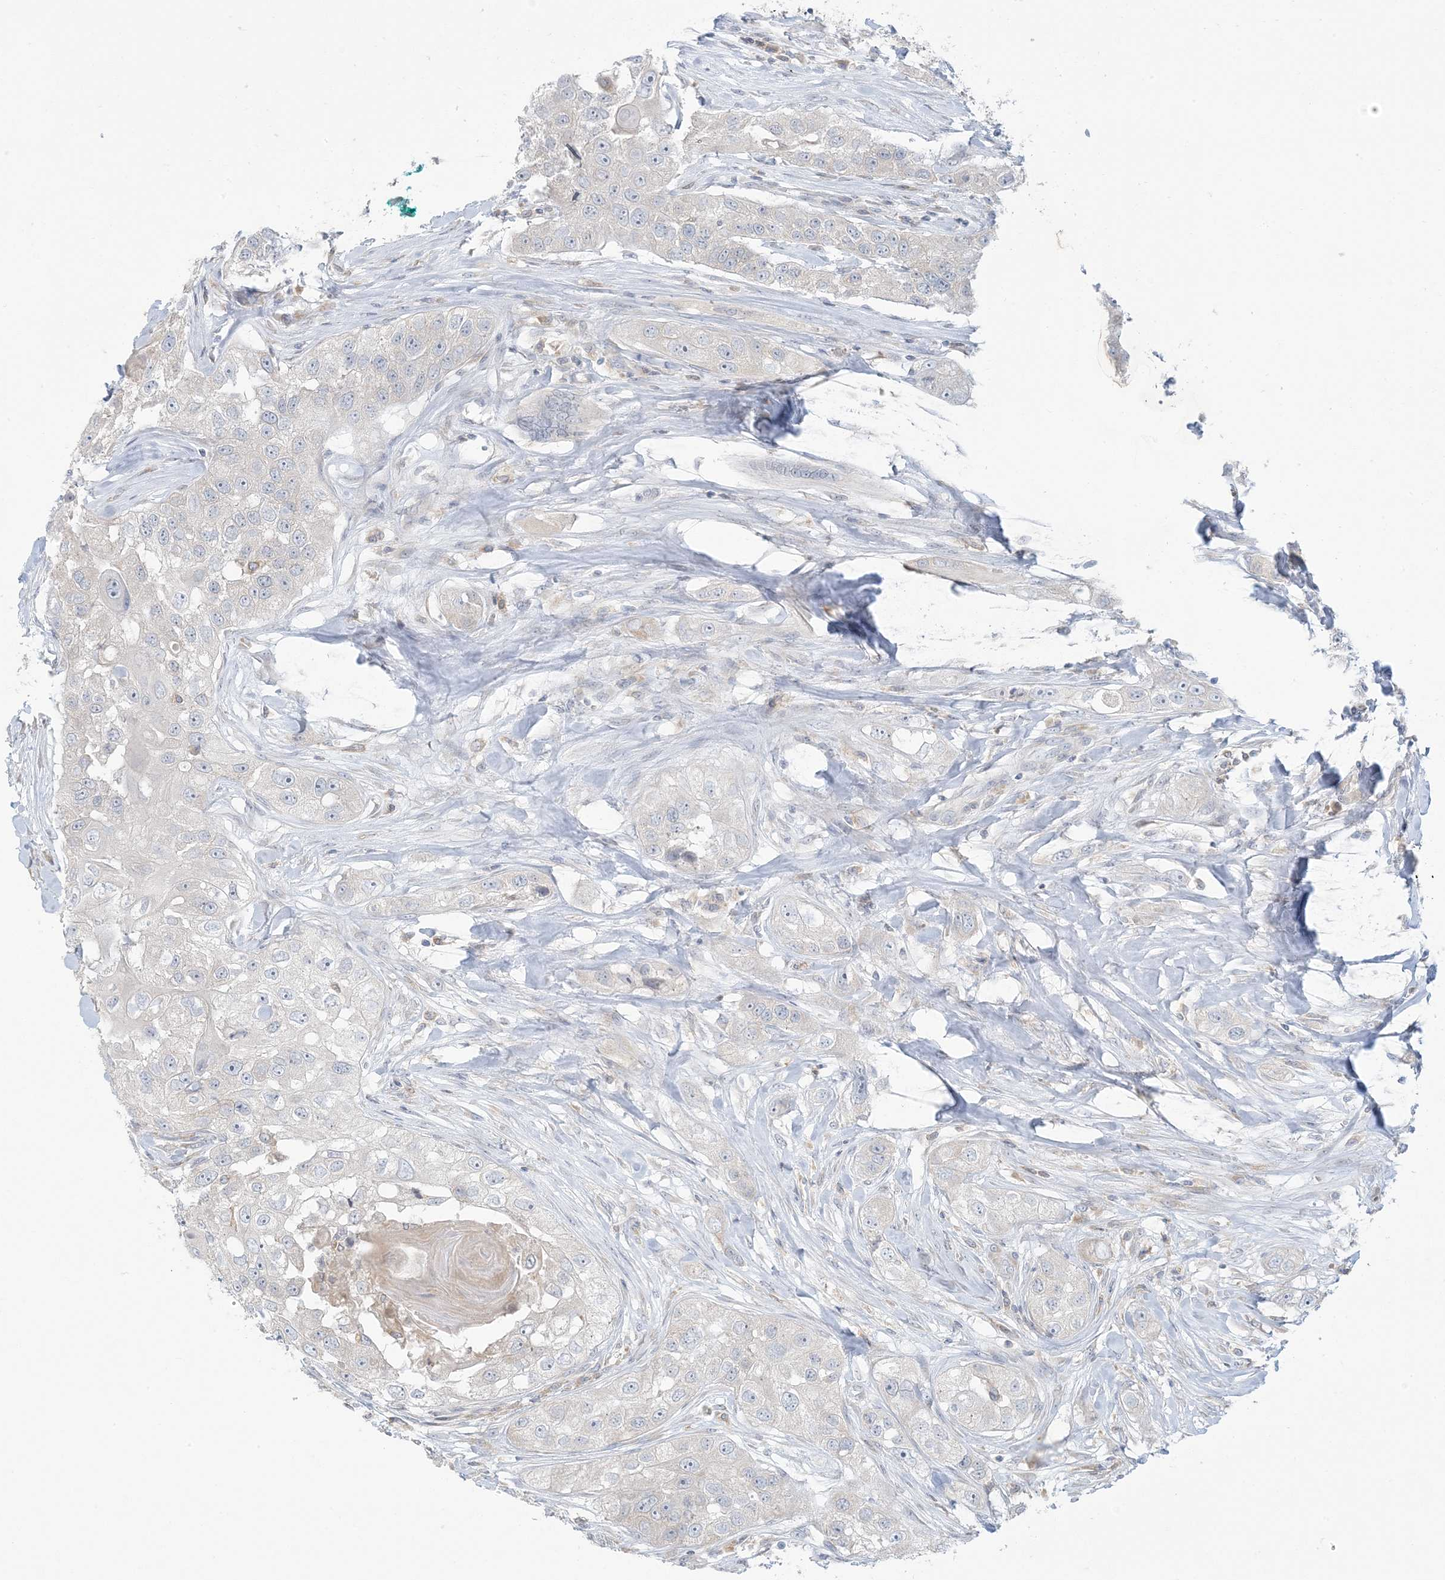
{"staining": {"intensity": "negative", "quantity": "none", "location": "none"}, "tissue": "head and neck cancer", "cell_type": "Tumor cells", "image_type": "cancer", "snomed": [{"axis": "morphology", "description": "Normal tissue, NOS"}, {"axis": "morphology", "description": "Squamous cell carcinoma, NOS"}, {"axis": "topography", "description": "Skeletal muscle"}, {"axis": "topography", "description": "Head-Neck"}], "caption": "This image is of head and neck cancer (squamous cell carcinoma) stained with IHC to label a protein in brown with the nuclei are counter-stained blue. There is no staining in tumor cells.", "gene": "EEFSEC", "patient": {"sex": "male", "age": 51}}